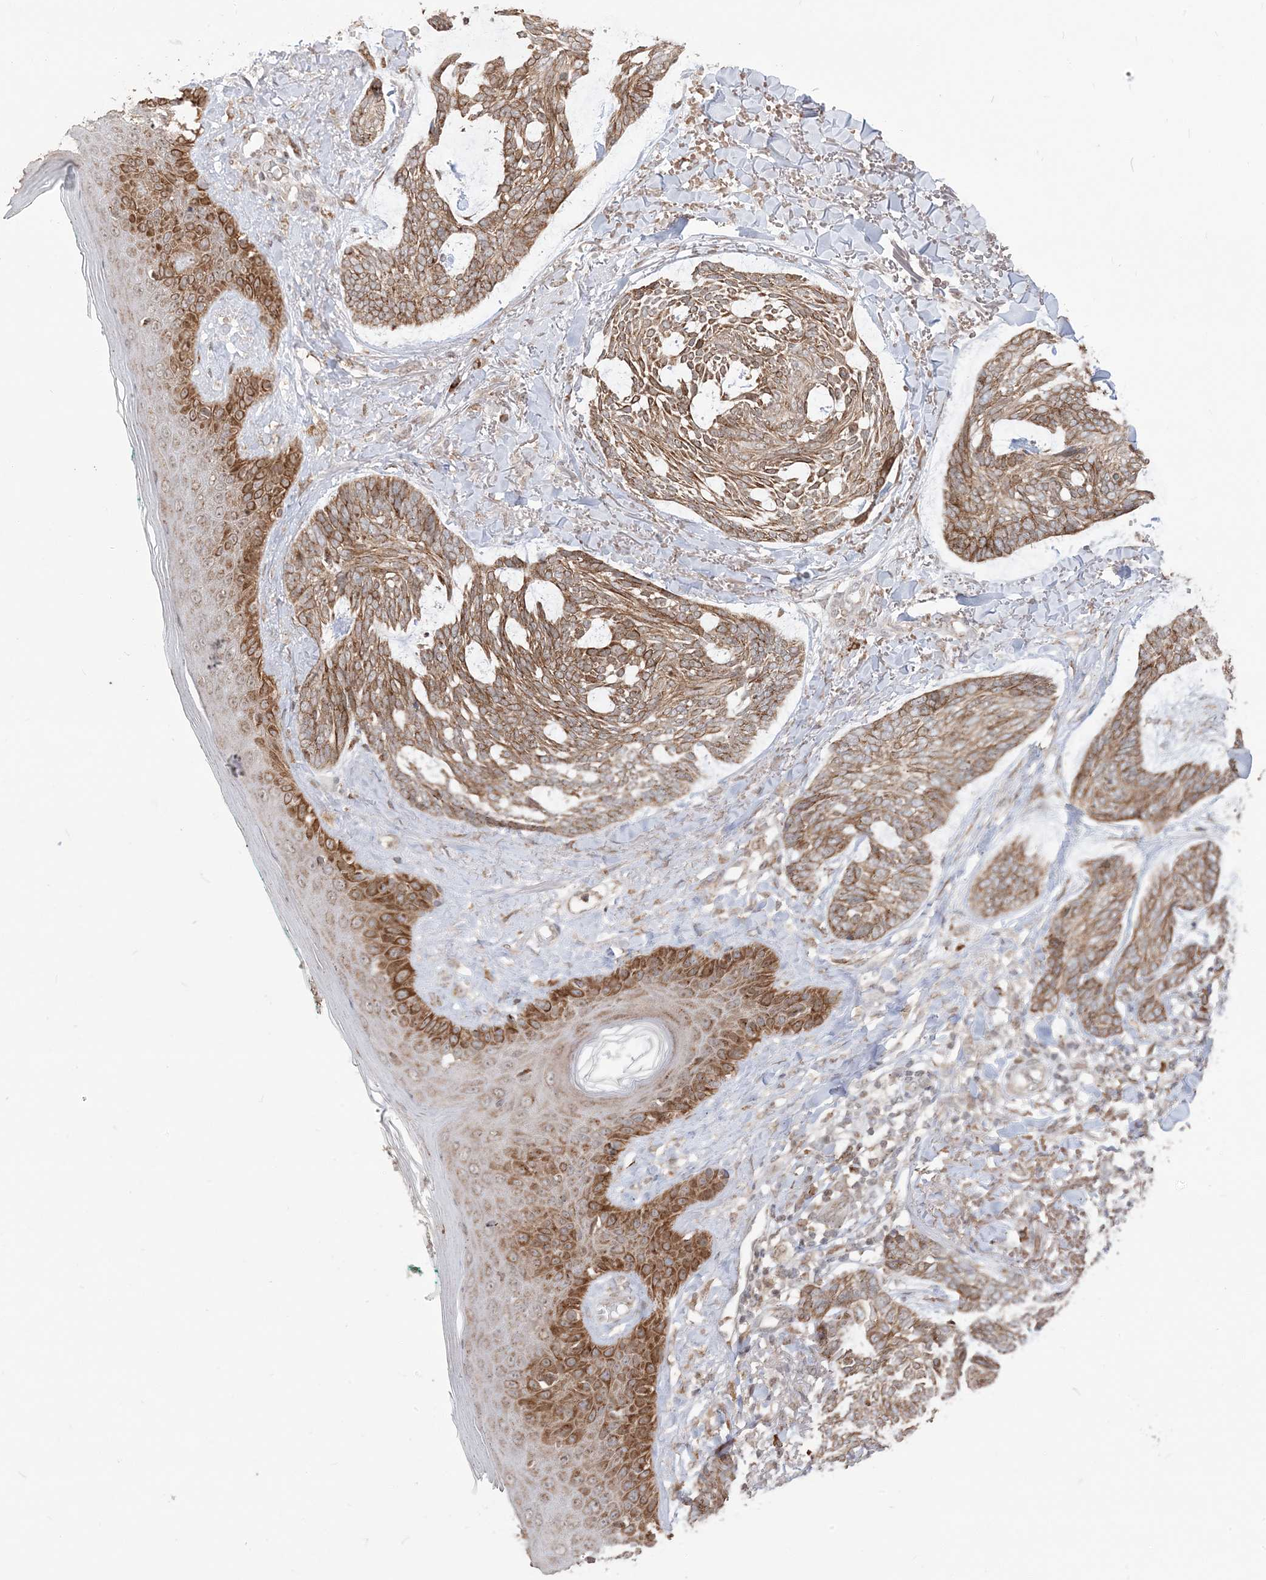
{"staining": {"intensity": "moderate", "quantity": ">75%", "location": "cytoplasmic/membranous"}, "tissue": "skin cancer", "cell_type": "Tumor cells", "image_type": "cancer", "snomed": [{"axis": "morphology", "description": "Basal cell carcinoma"}, {"axis": "topography", "description": "Skin"}], "caption": "A brown stain labels moderate cytoplasmic/membranous staining of a protein in basal cell carcinoma (skin) tumor cells. The protein is stained brown, and the nuclei are stained in blue (DAB IHC with brightfield microscopy, high magnification).", "gene": "RER1", "patient": {"sex": "male", "age": 43}}